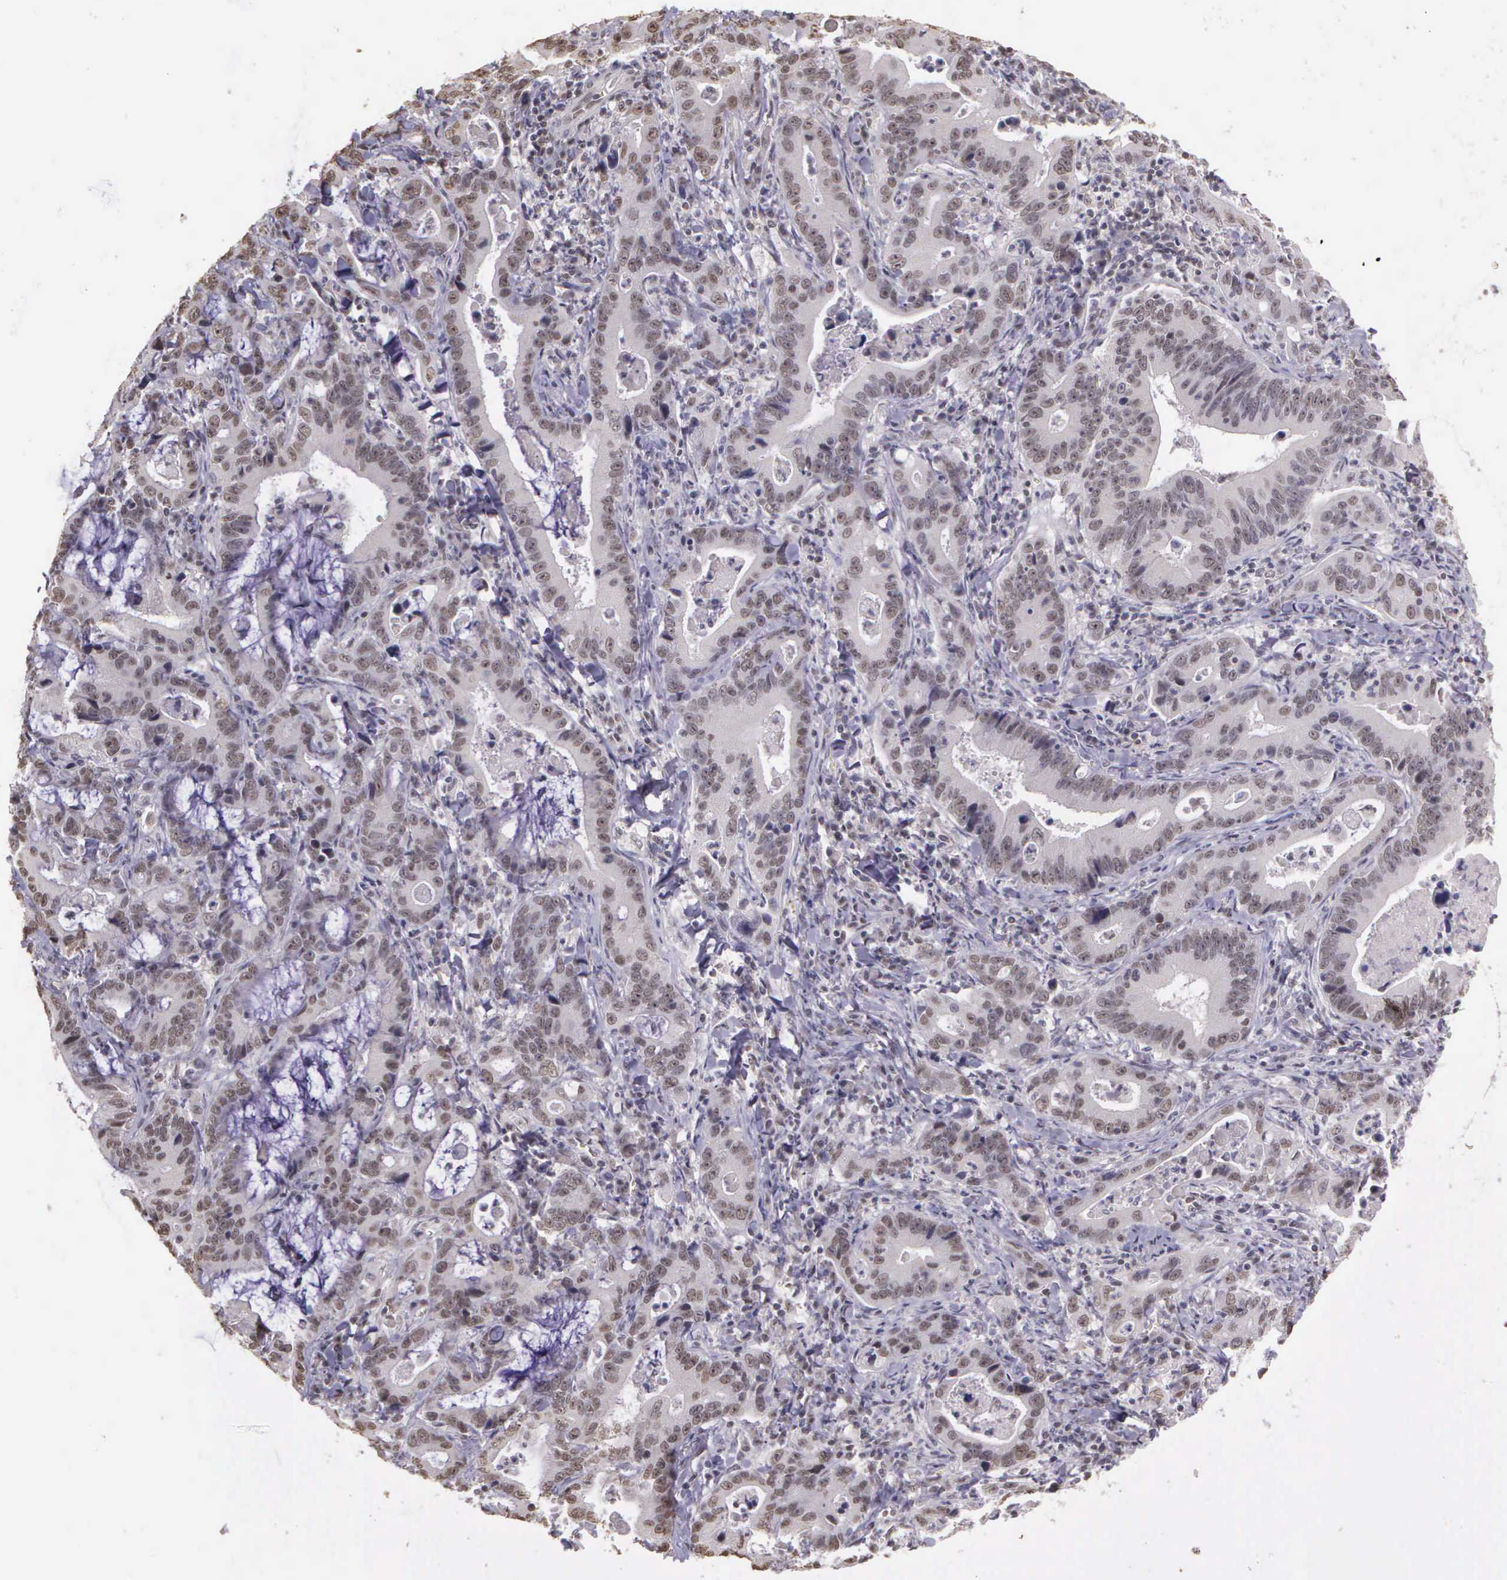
{"staining": {"intensity": "negative", "quantity": "none", "location": "none"}, "tissue": "stomach cancer", "cell_type": "Tumor cells", "image_type": "cancer", "snomed": [{"axis": "morphology", "description": "Adenocarcinoma, NOS"}, {"axis": "topography", "description": "Stomach, upper"}], "caption": "IHC of human adenocarcinoma (stomach) shows no staining in tumor cells.", "gene": "ARMCX5", "patient": {"sex": "male", "age": 63}}